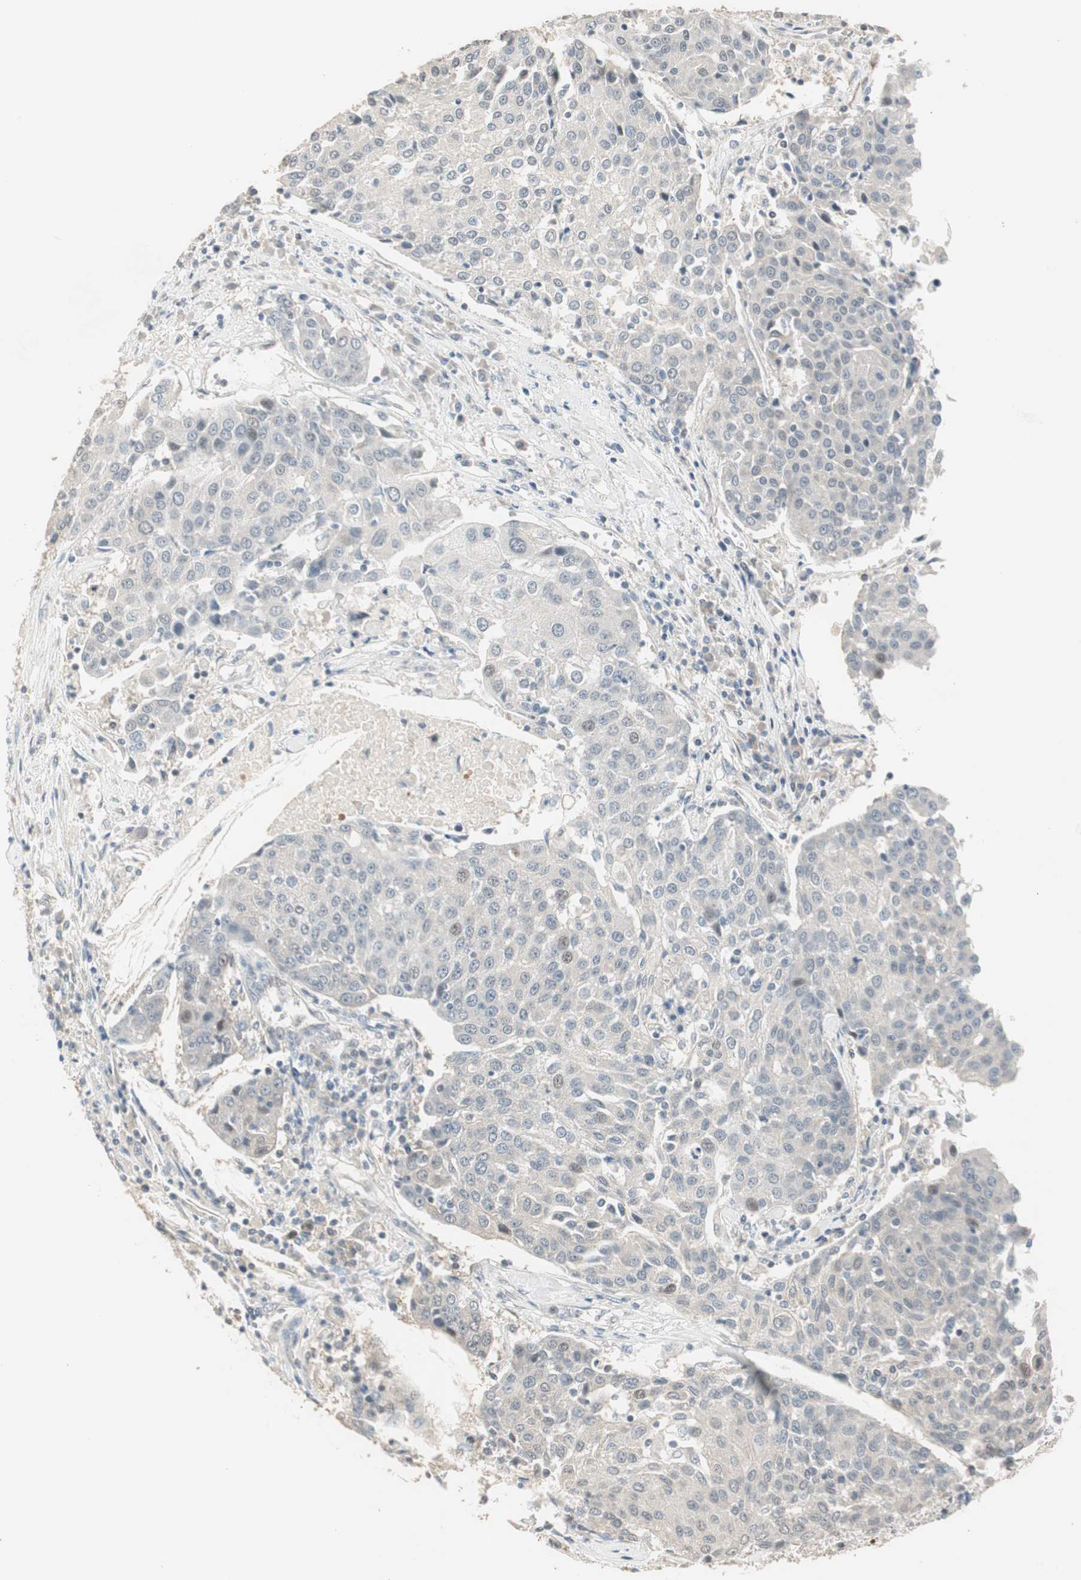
{"staining": {"intensity": "weak", "quantity": "<25%", "location": "nuclear"}, "tissue": "urothelial cancer", "cell_type": "Tumor cells", "image_type": "cancer", "snomed": [{"axis": "morphology", "description": "Urothelial carcinoma, High grade"}, {"axis": "topography", "description": "Urinary bladder"}], "caption": "The immunohistochemistry photomicrograph has no significant staining in tumor cells of urothelial cancer tissue.", "gene": "PDZK1", "patient": {"sex": "female", "age": 85}}